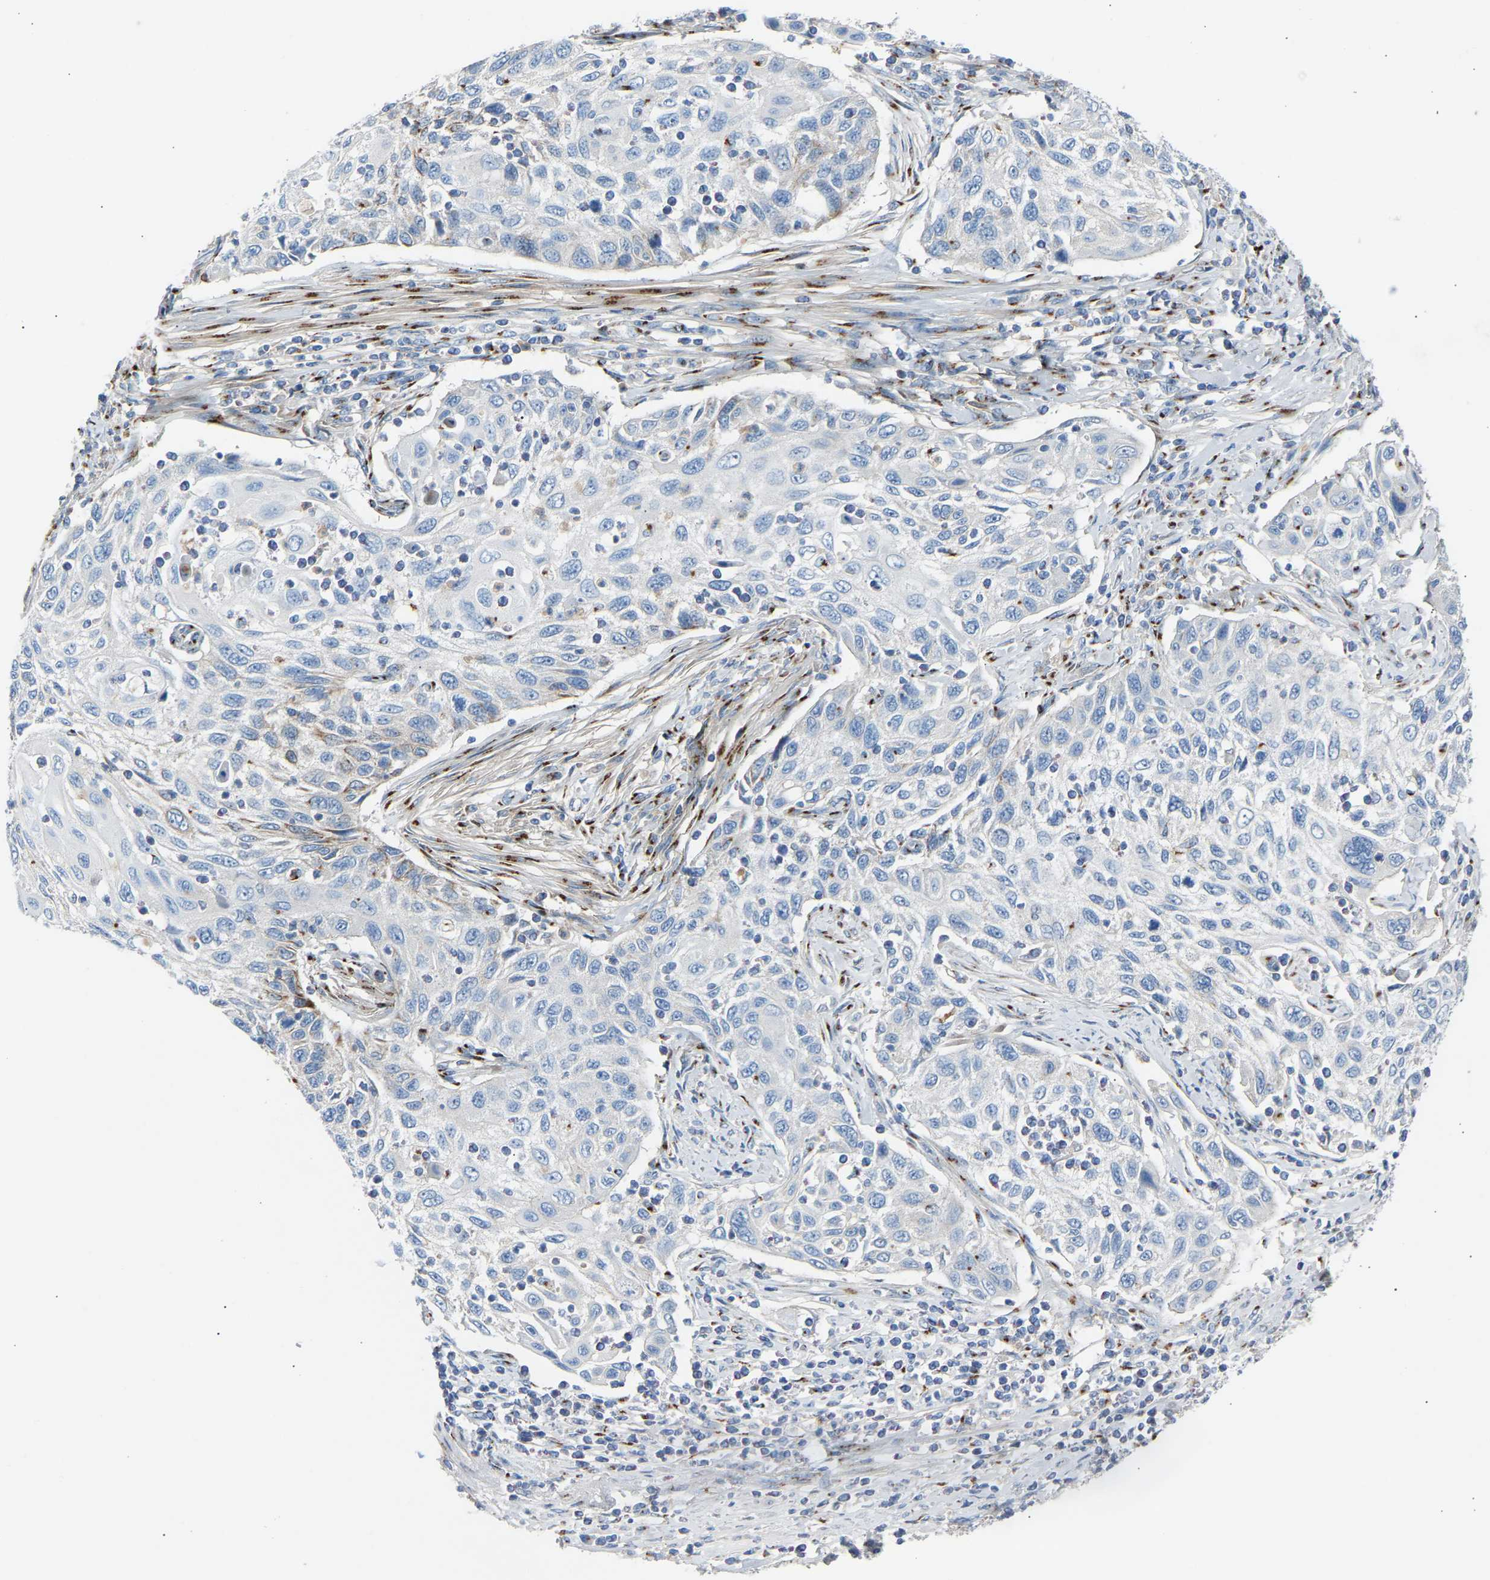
{"staining": {"intensity": "moderate", "quantity": "<25%", "location": "cytoplasmic/membranous"}, "tissue": "cervical cancer", "cell_type": "Tumor cells", "image_type": "cancer", "snomed": [{"axis": "morphology", "description": "Squamous cell carcinoma, NOS"}, {"axis": "topography", "description": "Cervix"}], "caption": "Brown immunohistochemical staining in cervical squamous cell carcinoma demonstrates moderate cytoplasmic/membranous positivity in about <25% of tumor cells.", "gene": "CYREN", "patient": {"sex": "female", "age": 70}}